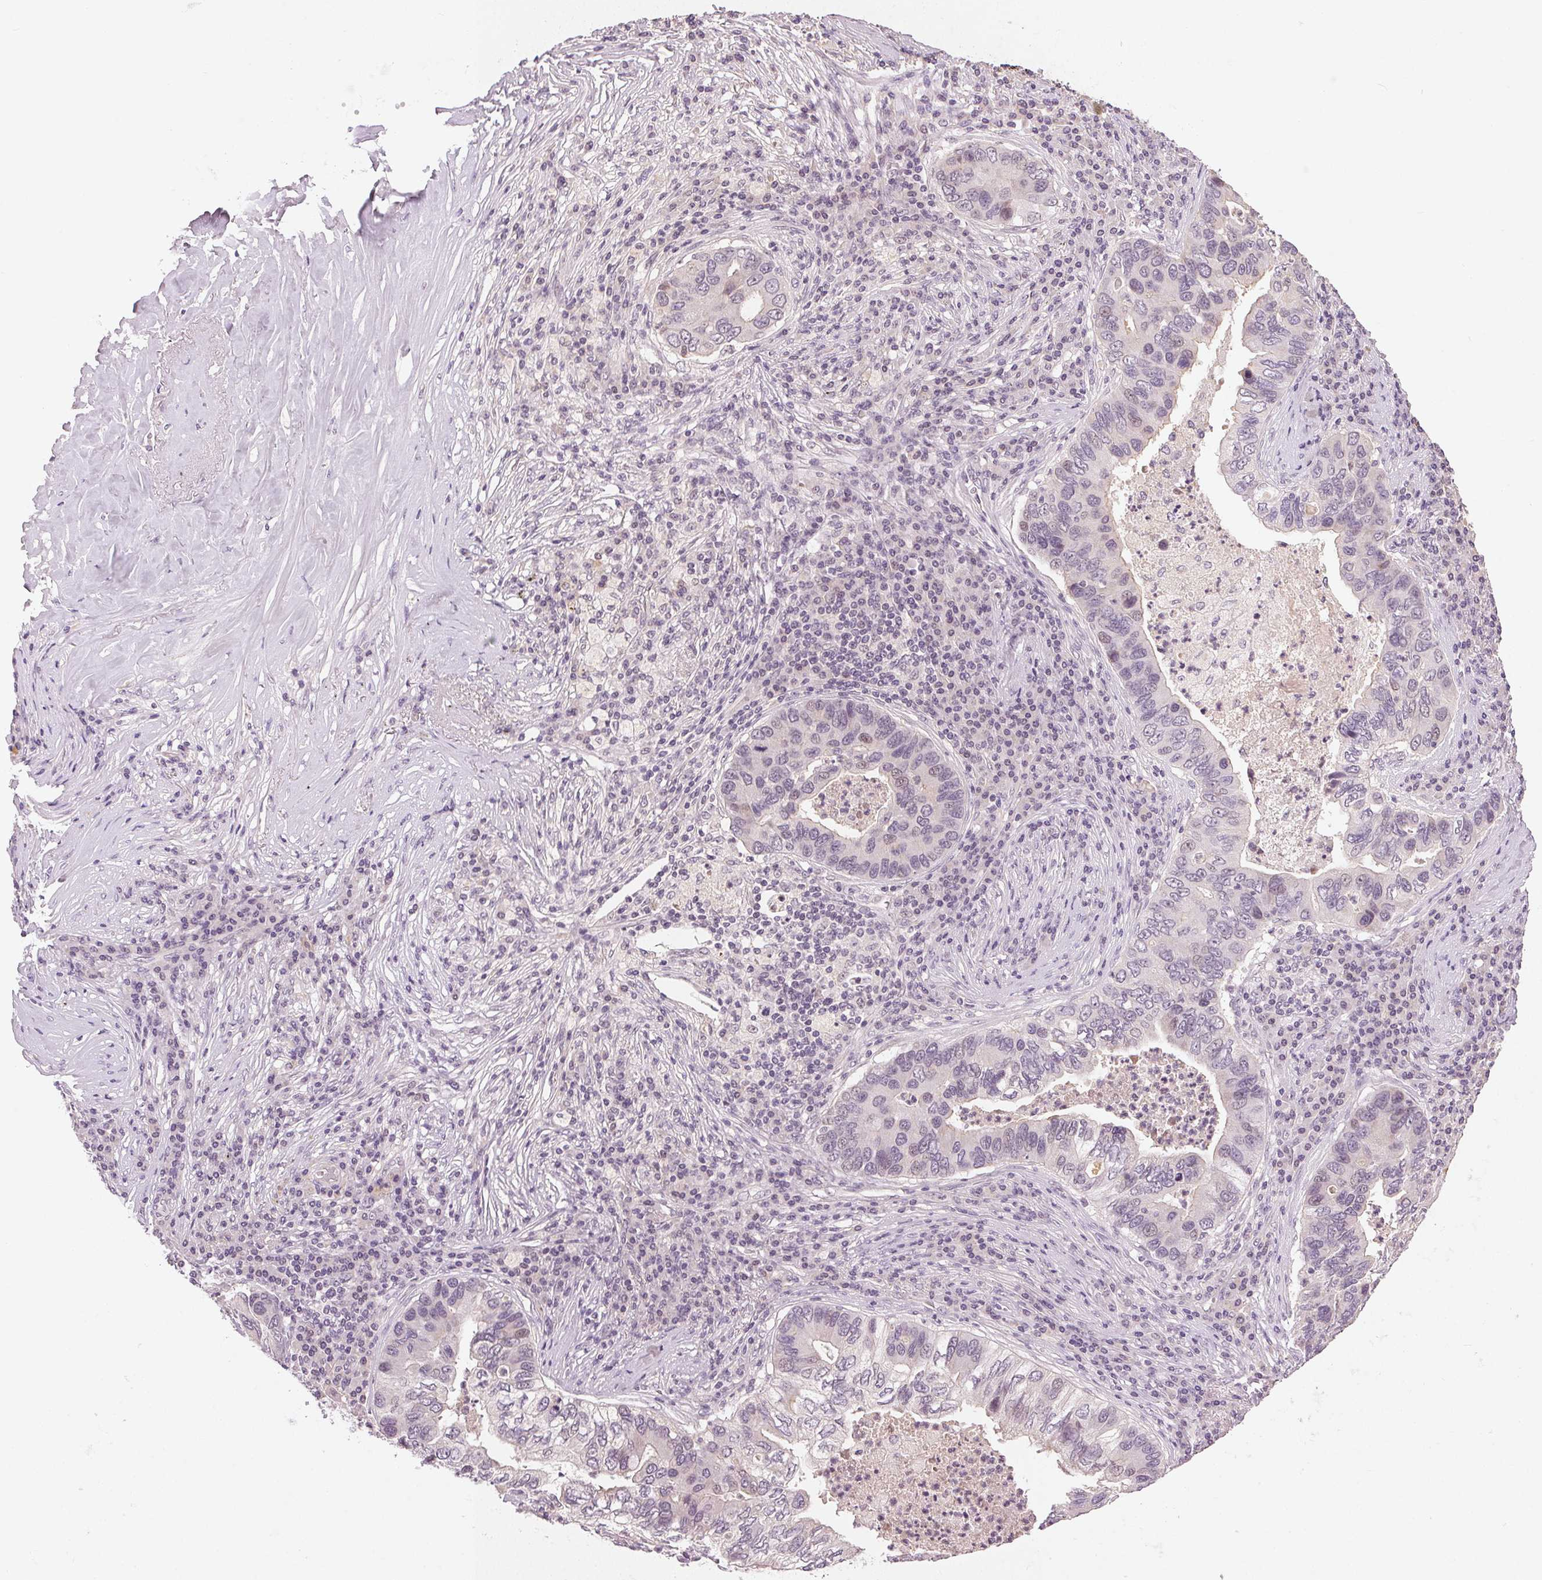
{"staining": {"intensity": "negative", "quantity": "none", "location": "none"}, "tissue": "lung cancer", "cell_type": "Tumor cells", "image_type": "cancer", "snomed": [{"axis": "morphology", "description": "Adenocarcinoma, NOS"}, {"axis": "morphology", "description": "Adenocarcinoma, metastatic, NOS"}, {"axis": "topography", "description": "Lymph node"}, {"axis": "topography", "description": "Lung"}], "caption": "Micrograph shows no significant protein expression in tumor cells of lung metastatic adenocarcinoma. The staining is performed using DAB (3,3'-diaminobenzidine) brown chromogen with nuclei counter-stained in using hematoxylin.", "gene": "TUB", "patient": {"sex": "female", "age": 54}}